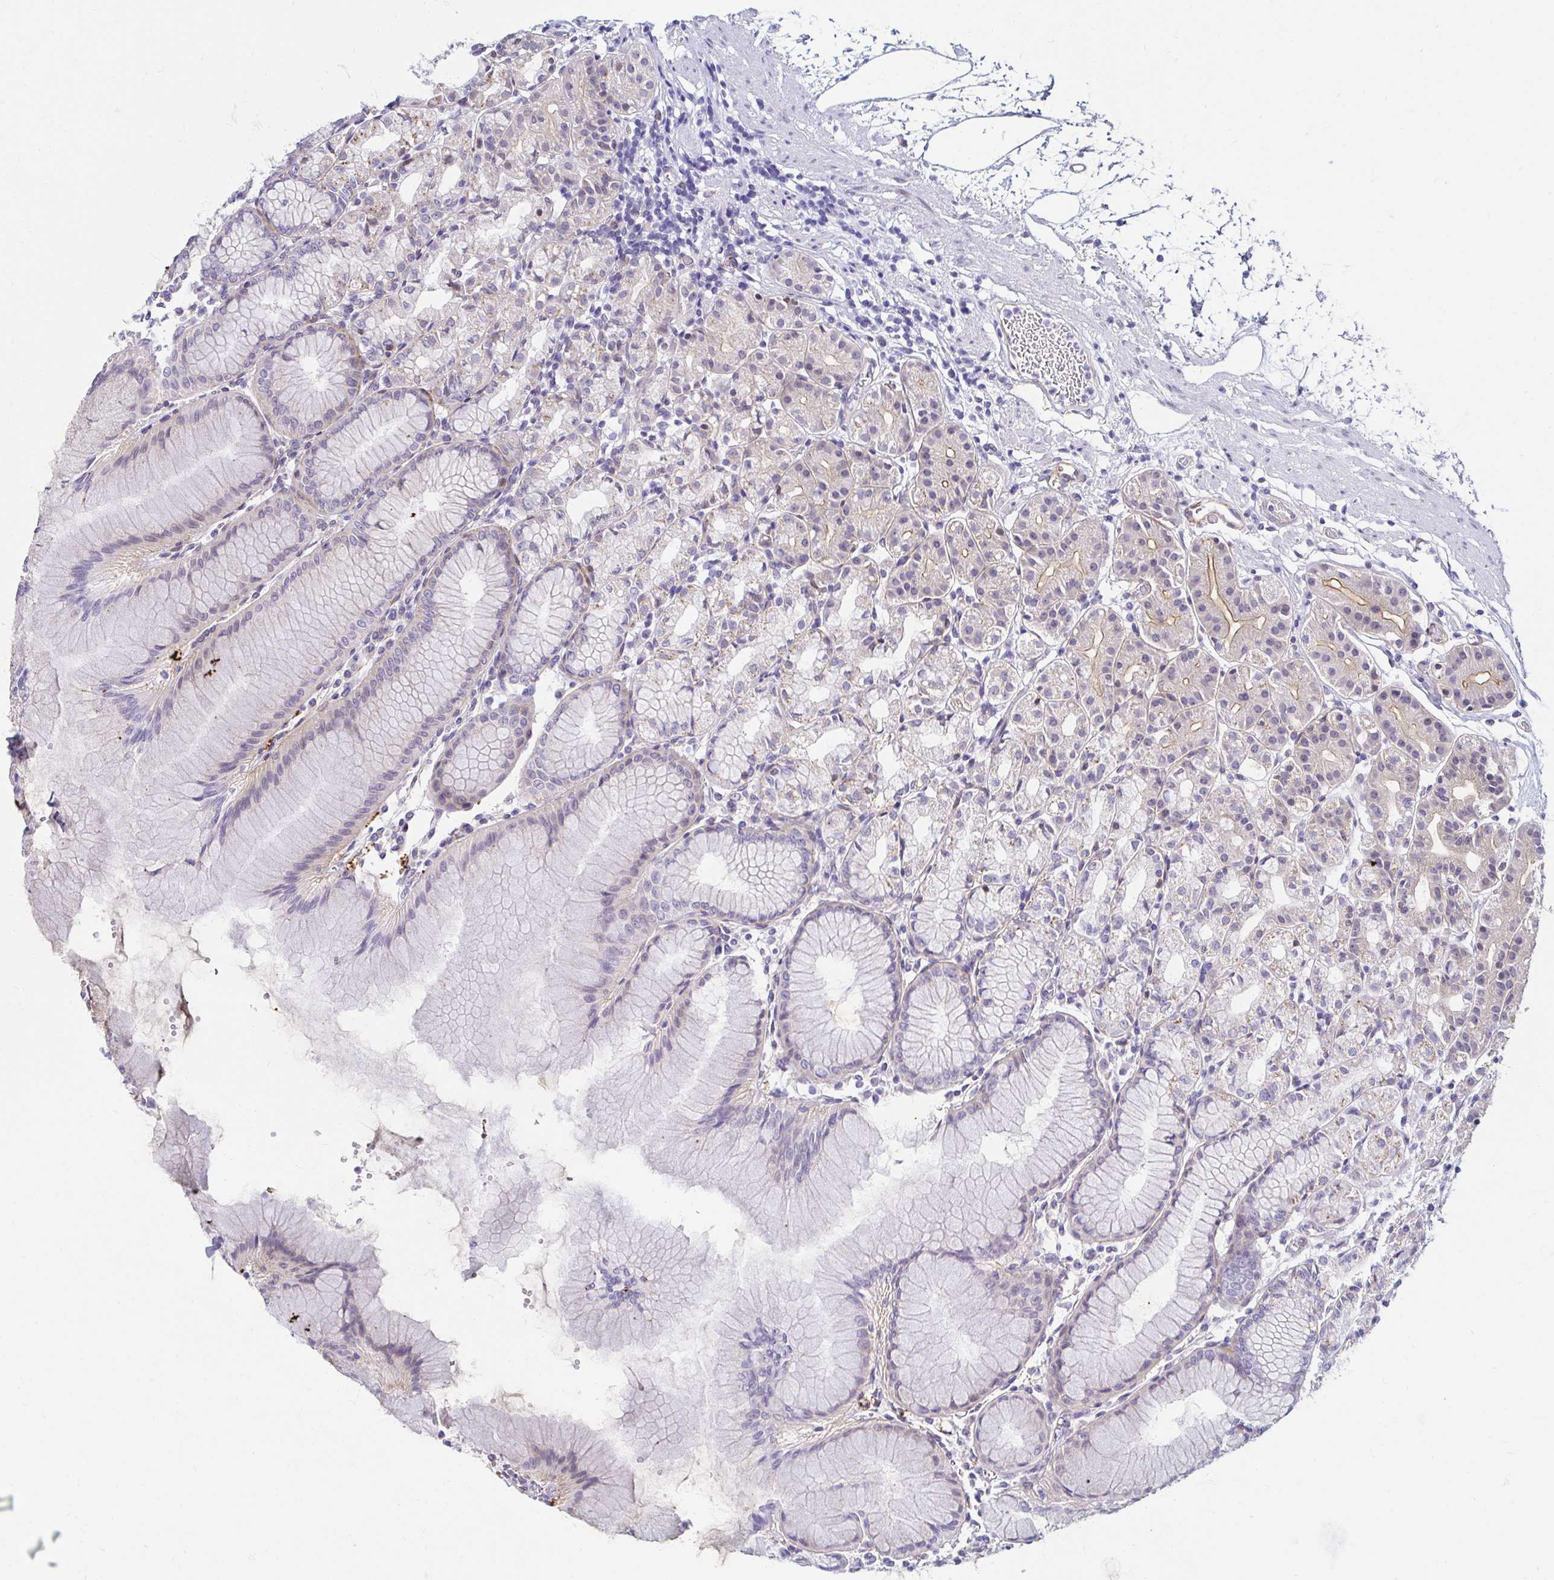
{"staining": {"intensity": "weak", "quantity": "25%-75%", "location": "cytoplasmic/membranous"}, "tissue": "stomach", "cell_type": "Glandular cells", "image_type": "normal", "snomed": [{"axis": "morphology", "description": "Normal tissue, NOS"}, {"axis": "topography", "description": "Stomach"}], "caption": "Immunohistochemistry (IHC) histopathology image of unremarkable stomach: human stomach stained using IHC demonstrates low levels of weak protein expression localized specifically in the cytoplasmic/membranous of glandular cells, appearing as a cytoplasmic/membranous brown color.", "gene": "ANKRD62", "patient": {"sex": "female", "age": 57}}